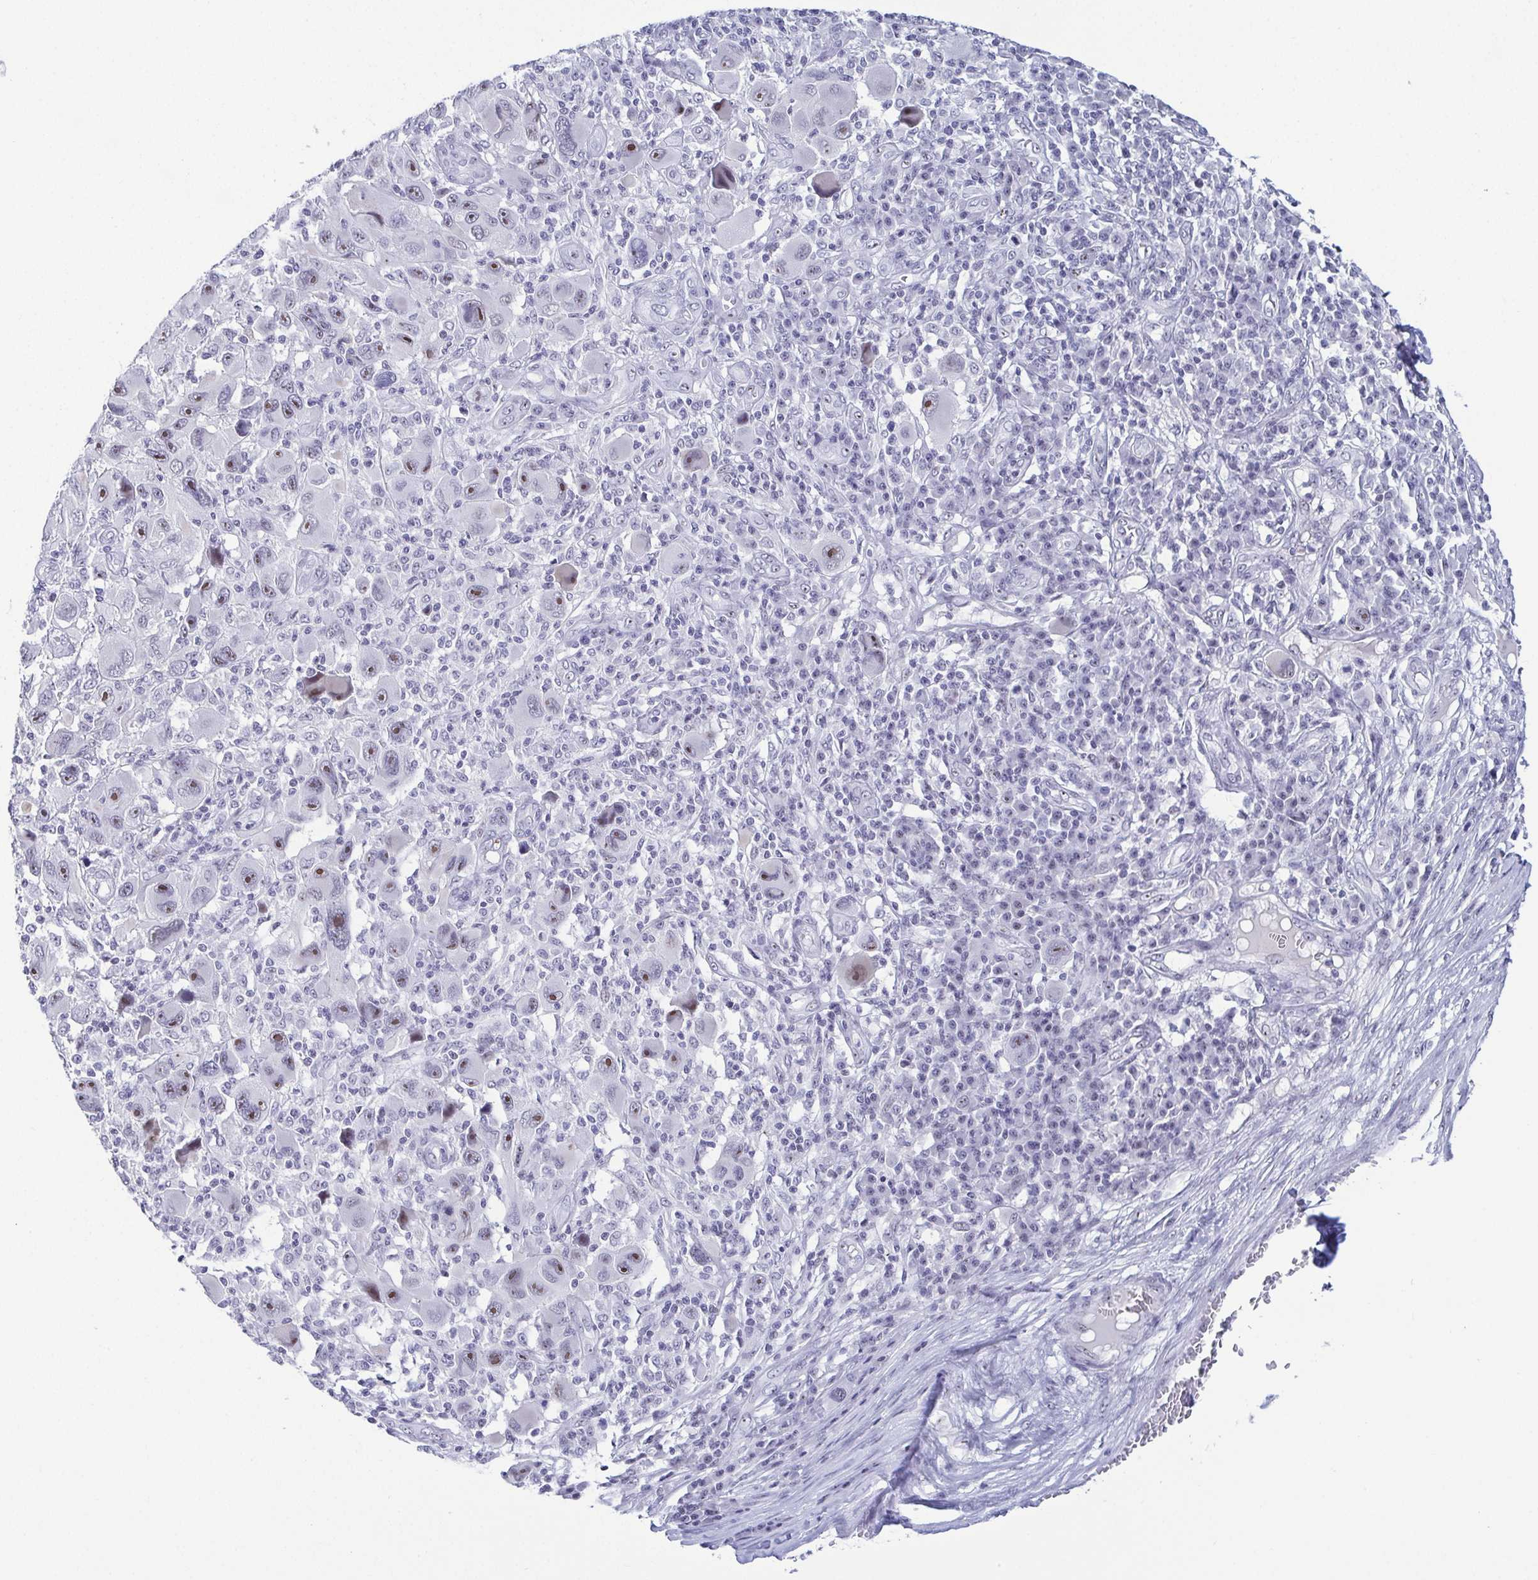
{"staining": {"intensity": "moderate", "quantity": "<25%", "location": "nuclear"}, "tissue": "melanoma", "cell_type": "Tumor cells", "image_type": "cancer", "snomed": [{"axis": "morphology", "description": "Malignant melanoma, NOS"}, {"axis": "topography", "description": "Skin"}], "caption": "A photomicrograph of human malignant melanoma stained for a protein shows moderate nuclear brown staining in tumor cells. The staining was performed using DAB to visualize the protein expression in brown, while the nuclei were stained in blue with hematoxylin (Magnification: 20x).", "gene": "BZW1", "patient": {"sex": "male", "age": 53}}